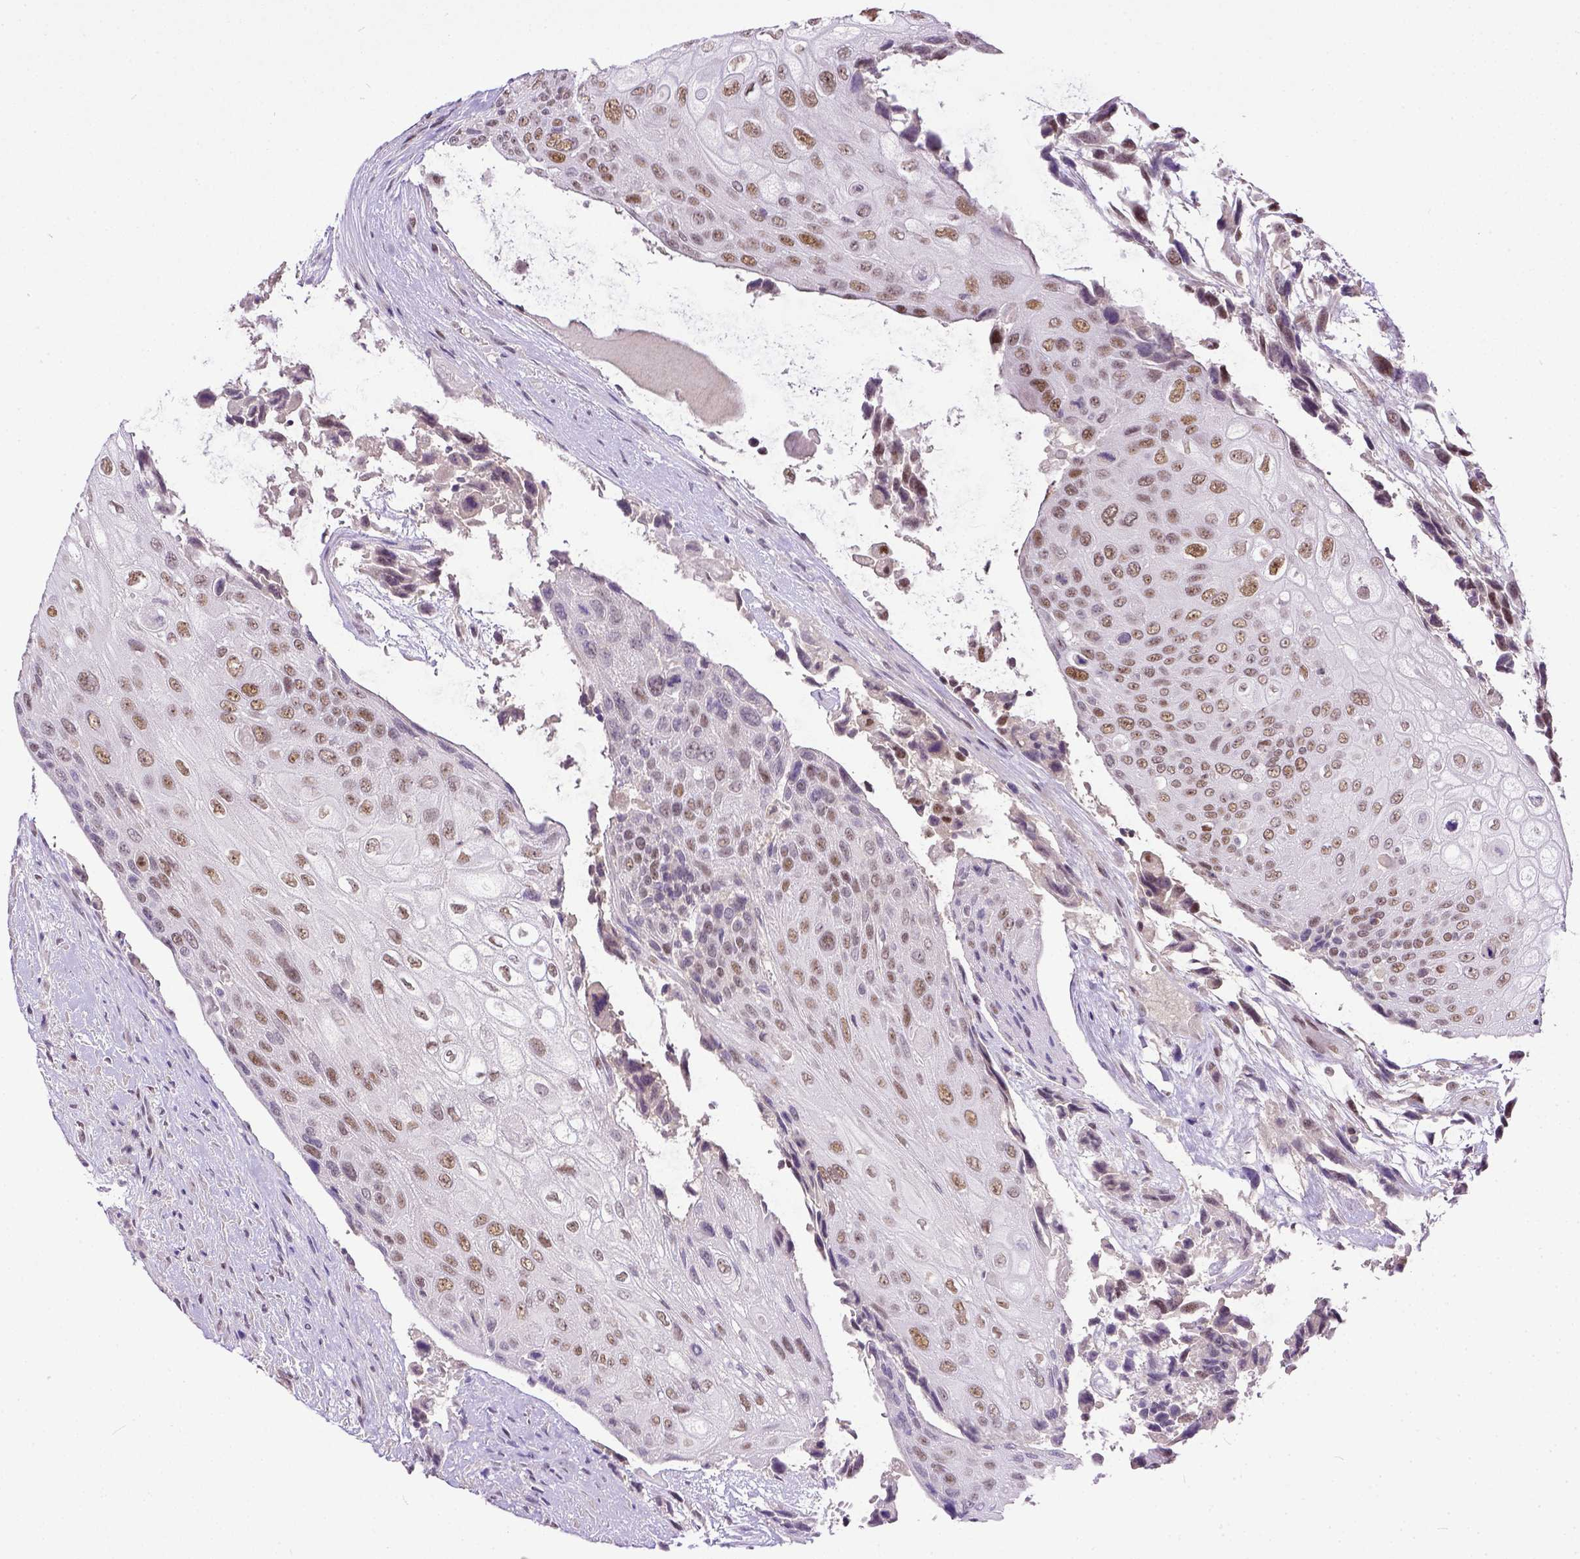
{"staining": {"intensity": "moderate", "quantity": ">75%", "location": "nuclear"}, "tissue": "urothelial cancer", "cell_type": "Tumor cells", "image_type": "cancer", "snomed": [{"axis": "morphology", "description": "Urothelial carcinoma, High grade"}, {"axis": "topography", "description": "Urinary bladder"}], "caption": "An image showing moderate nuclear staining in approximately >75% of tumor cells in urothelial cancer, as visualized by brown immunohistochemical staining.", "gene": "ERCC1", "patient": {"sex": "female", "age": 70}}